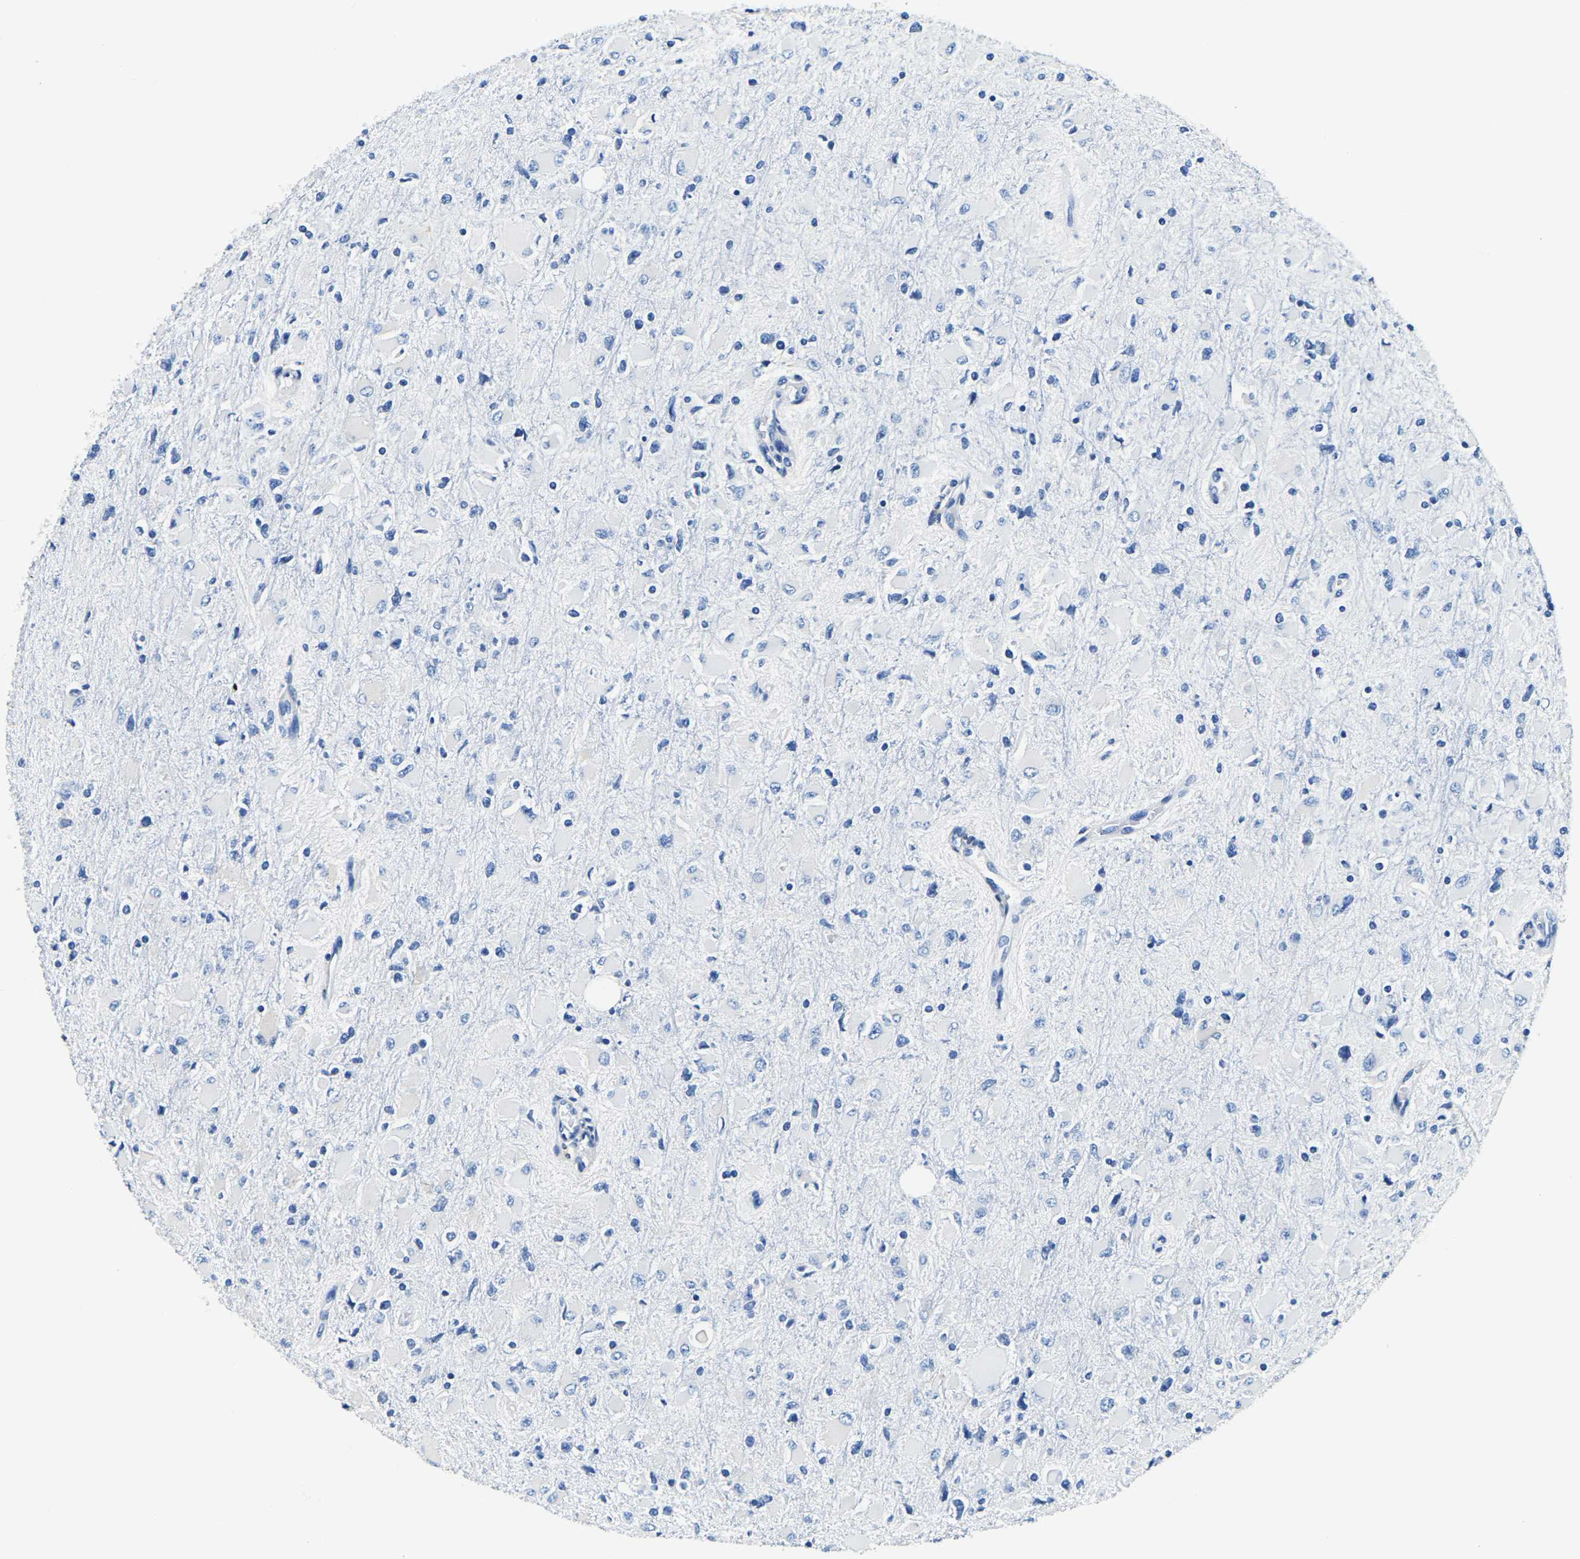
{"staining": {"intensity": "negative", "quantity": "none", "location": "none"}, "tissue": "glioma", "cell_type": "Tumor cells", "image_type": "cancer", "snomed": [{"axis": "morphology", "description": "Glioma, malignant, High grade"}, {"axis": "topography", "description": "Cerebral cortex"}], "caption": "The micrograph shows no significant expression in tumor cells of malignant glioma (high-grade).", "gene": "ZDHHC13", "patient": {"sex": "female", "age": 36}}